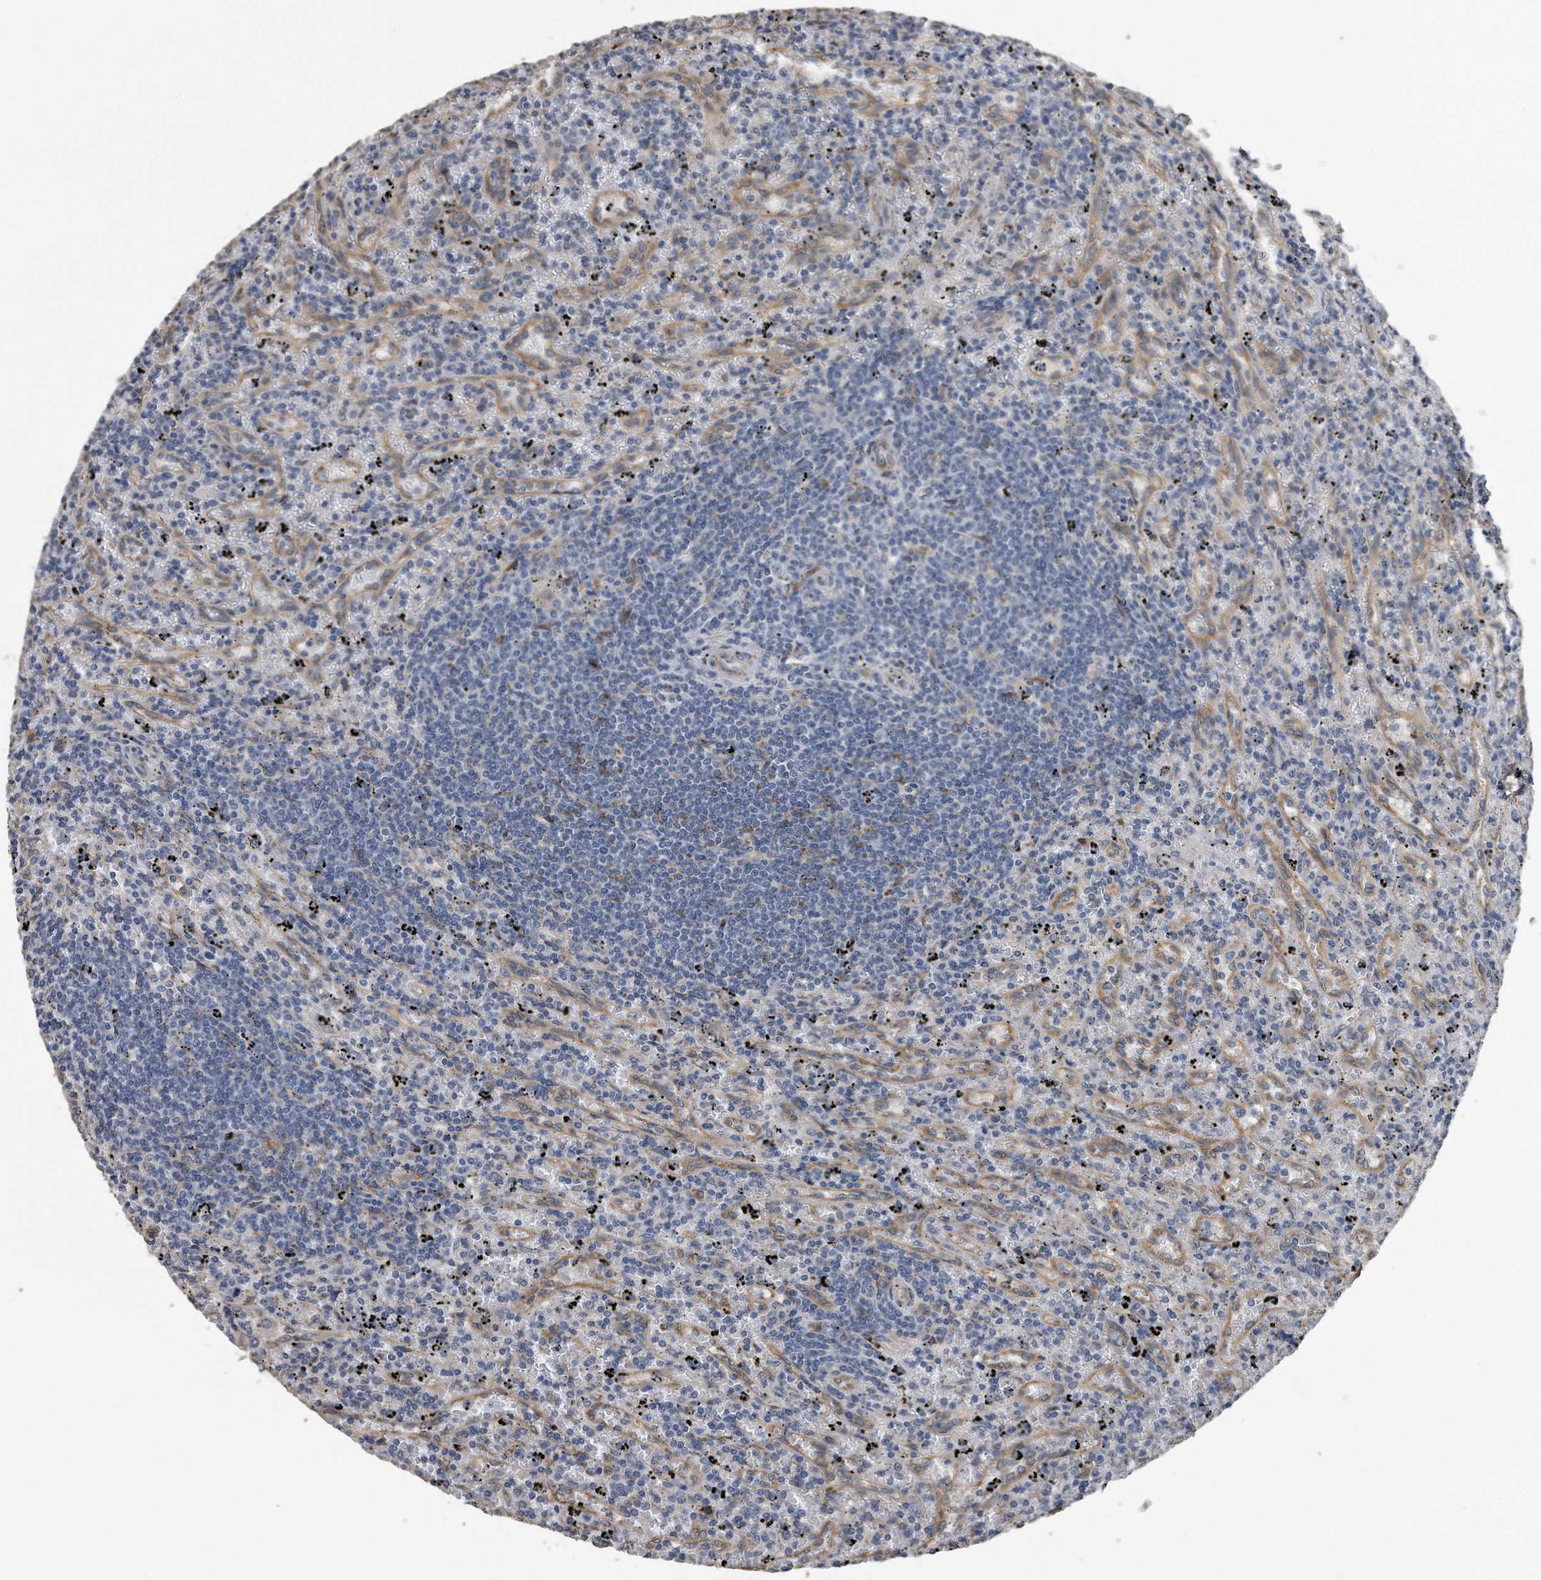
{"staining": {"intensity": "negative", "quantity": "none", "location": "none"}, "tissue": "lymphoma", "cell_type": "Tumor cells", "image_type": "cancer", "snomed": [{"axis": "morphology", "description": "Malignant lymphoma, non-Hodgkin's type, Low grade"}, {"axis": "topography", "description": "Spleen"}], "caption": "The histopathology image displays no staining of tumor cells in lymphoma. Brightfield microscopy of IHC stained with DAB (3,3'-diaminobenzidine) (brown) and hematoxylin (blue), captured at high magnification.", "gene": "PCLO", "patient": {"sex": "male", "age": 76}}